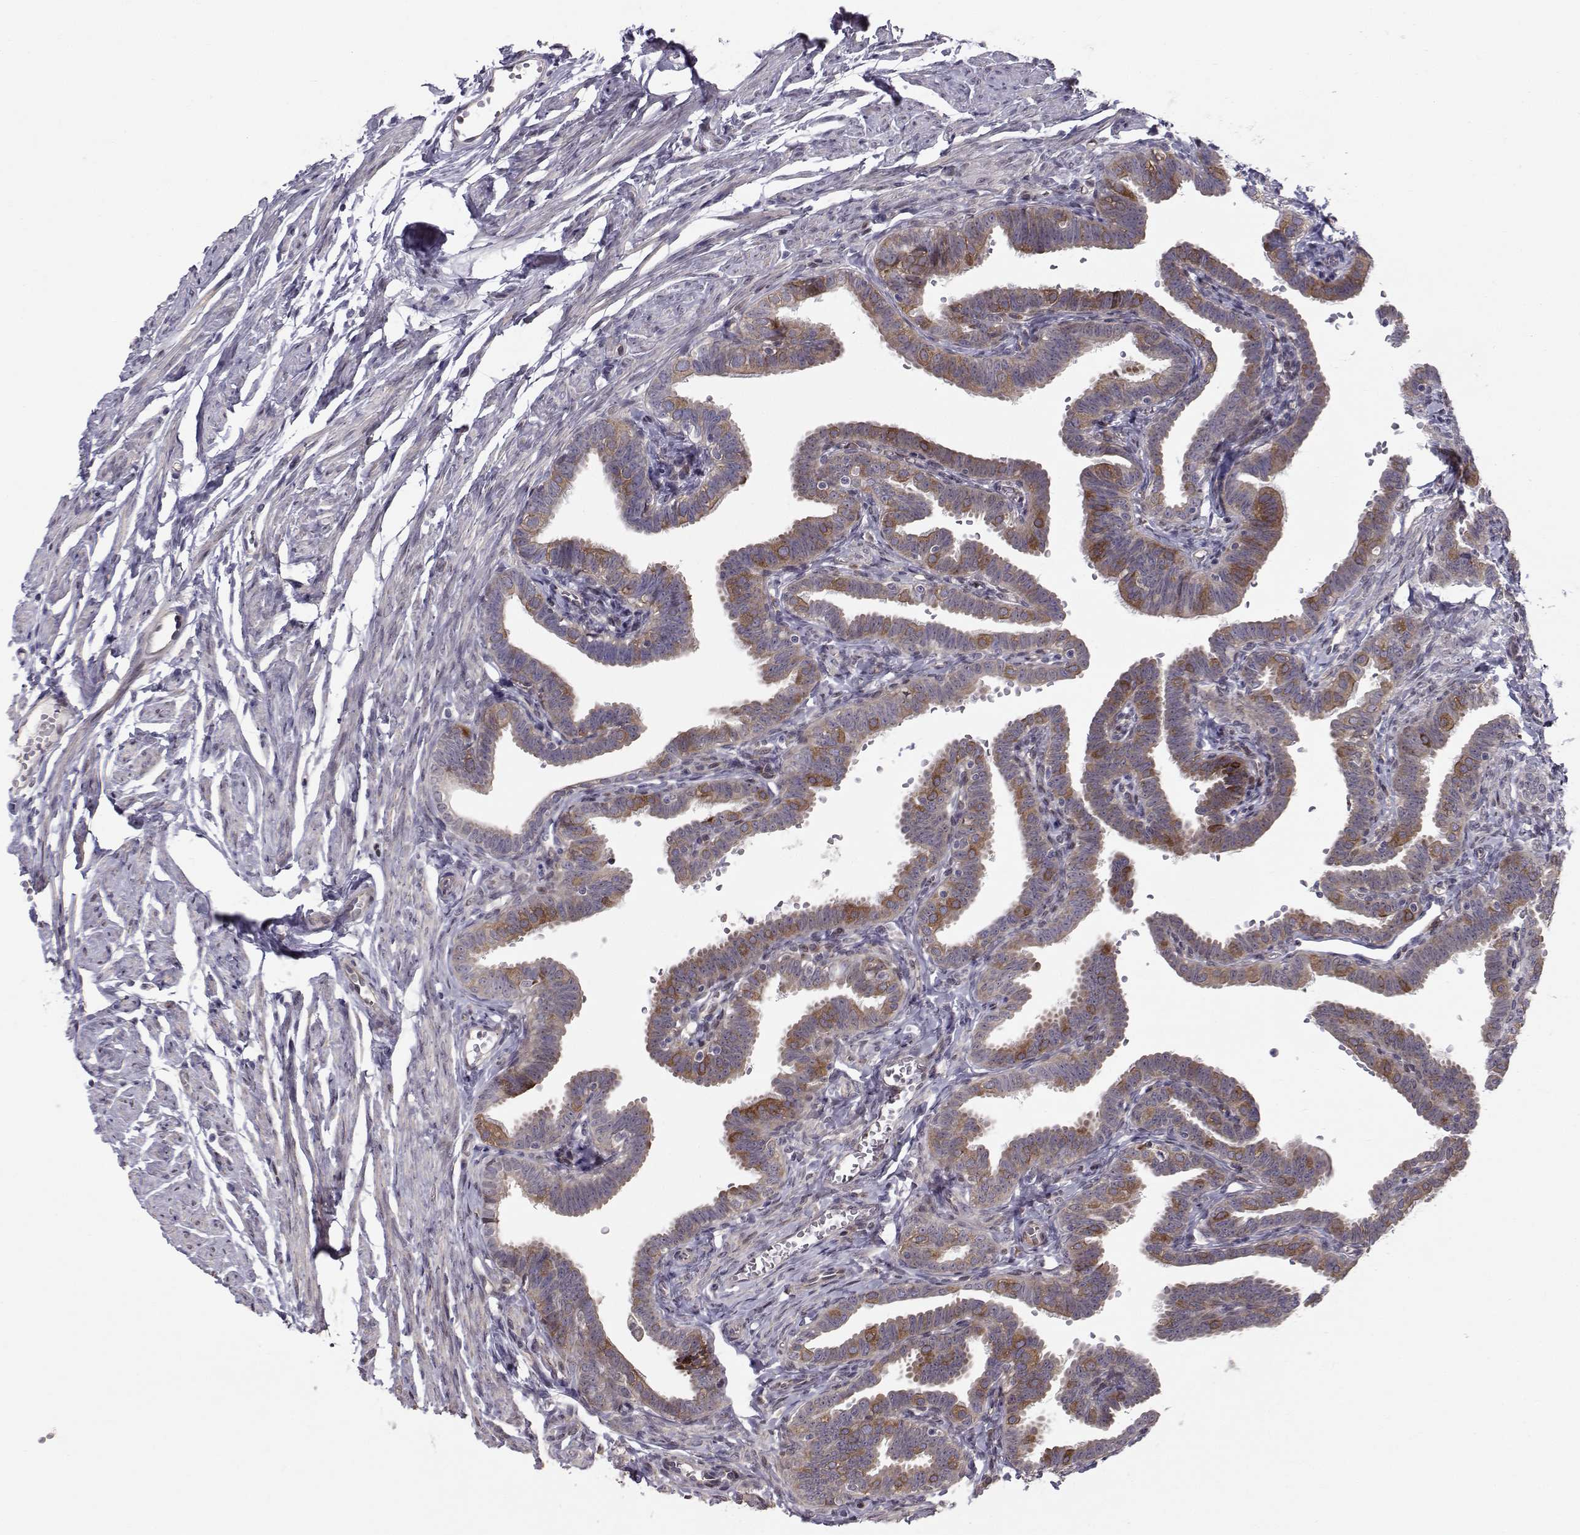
{"staining": {"intensity": "moderate", "quantity": "<25%", "location": "cytoplasmic/membranous"}, "tissue": "fallopian tube", "cell_type": "Glandular cells", "image_type": "normal", "snomed": [{"axis": "morphology", "description": "Normal tissue, NOS"}, {"axis": "topography", "description": "Fallopian tube"}, {"axis": "topography", "description": "Ovary"}], "caption": "This is an image of immunohistochemistry (IHC) staining of normal fallopian tube, which shows moderate staining in the cytoplasmic/membranous of glandular cells.", "gene": "HSP90AB1", "patient": {"sex": "female", "age": 57}}